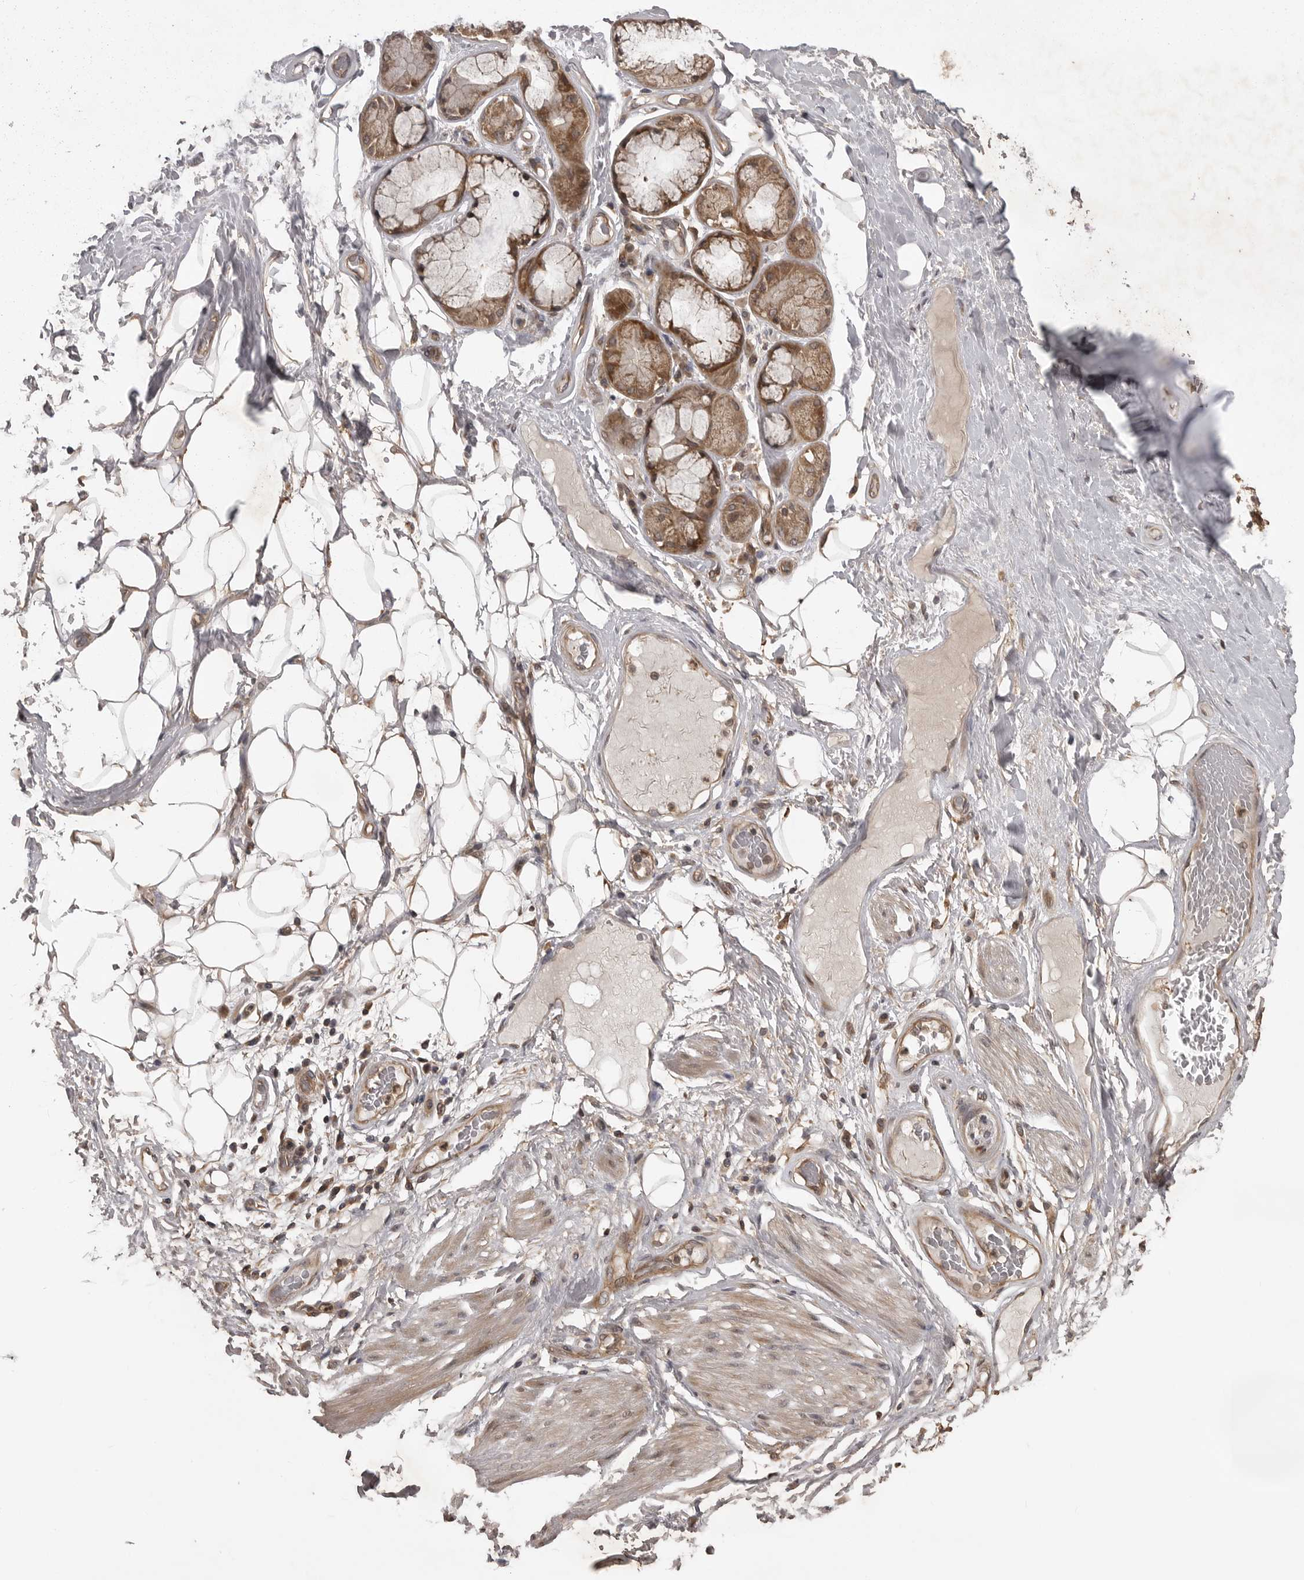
{"staining": {"intensity": "weak", "quantity": ">75%", "location": "cytoplasmic/membranous"}, "tissue": "adipose tissue", "cell_type": "Adipocytes", "image_type": "normal", "snomed": [{"axis": "morphology", "description": "Normal tissue, NOS"}, {"axis": "topography", "description": "Bronchus"}], "caption": "IHC of unremarkable human adipose tissue shows low levels of weak cytoplasmic/membranous expression in about >75% of adipocytes.", "gene": "STK24", "patient": {"sex": "male", "age": 66}}